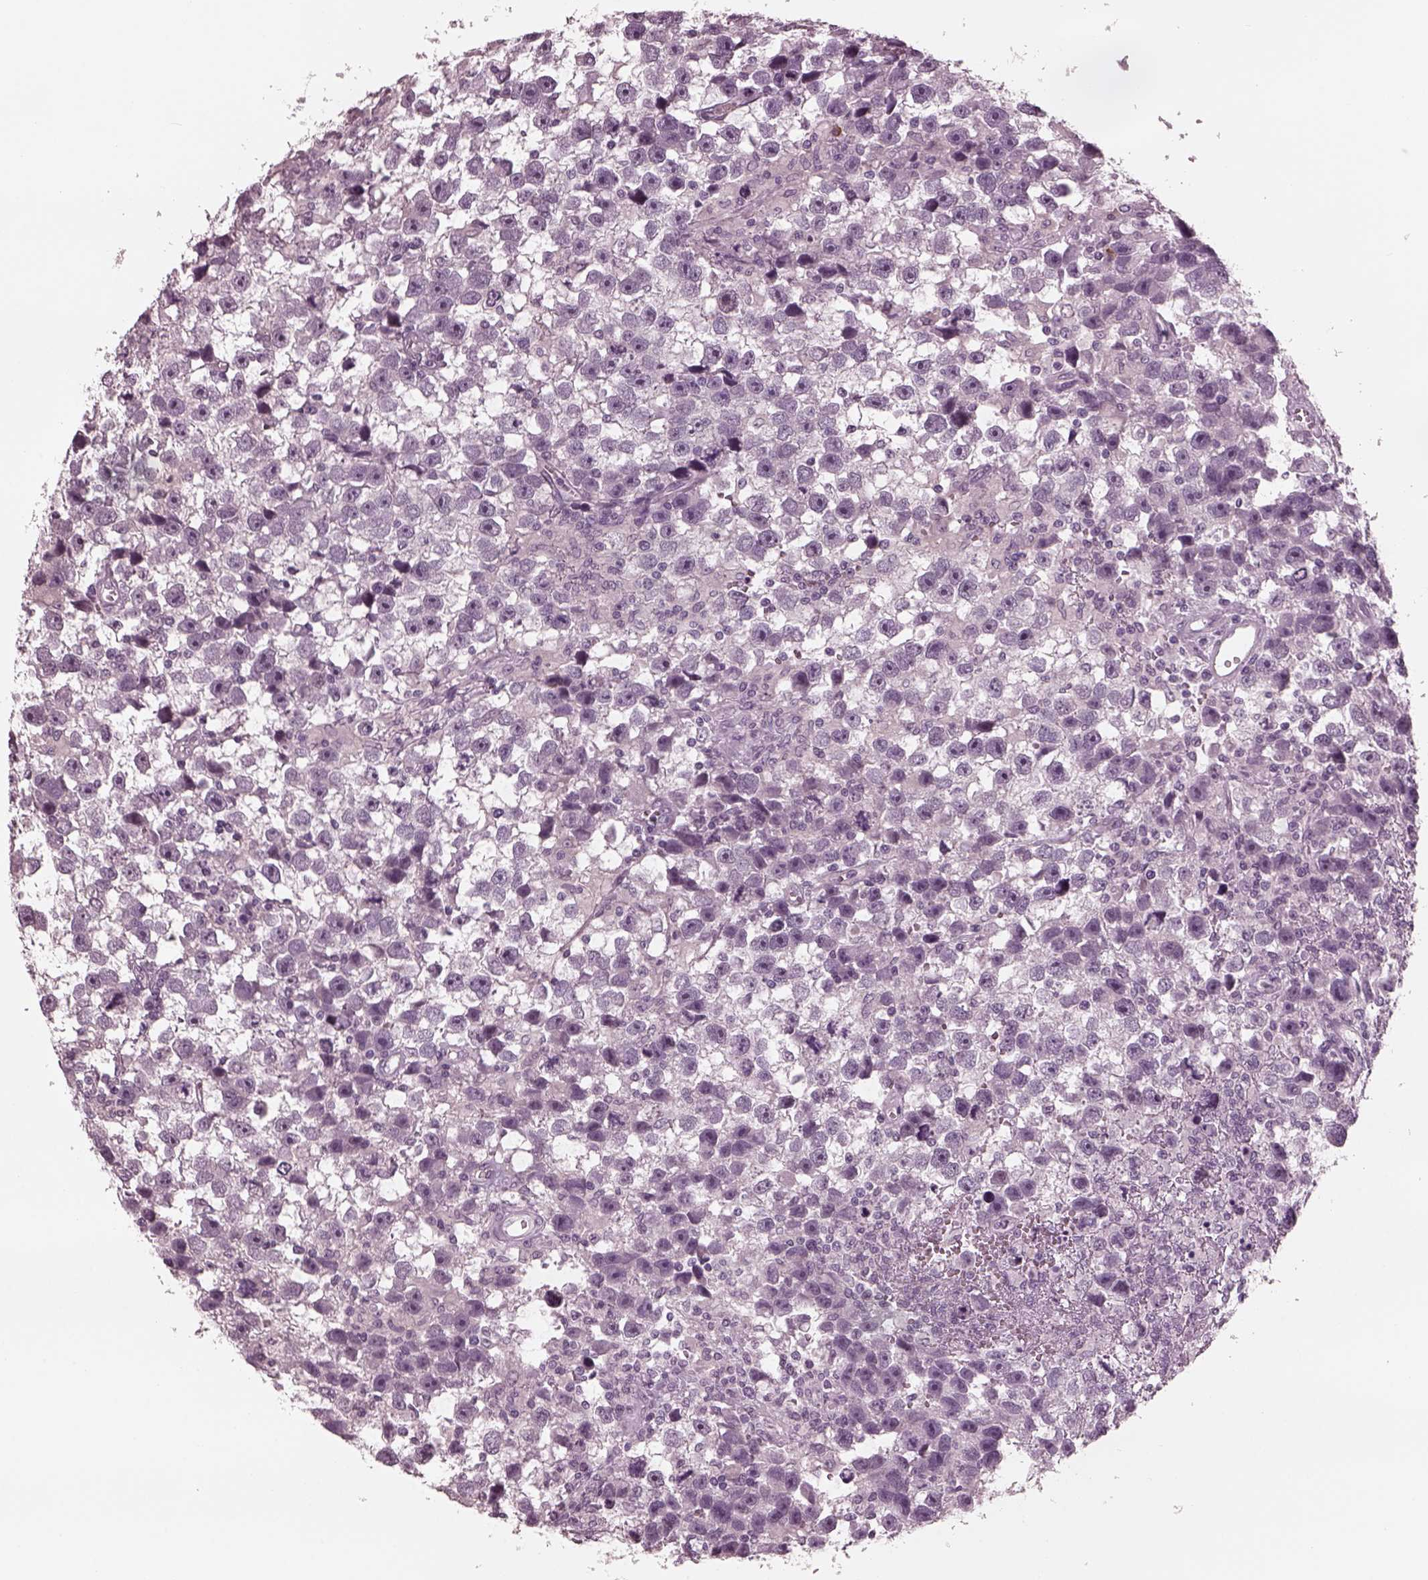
{"staining": {"intensity": "negative", "quantity": "none", "location": "none"}, "tissue": "testis cancer", "cell_type": "Tumor cells", "image_type": "cancer", "snomed": [{"axis": "morphology", "description": "Seminoma, NOS"}, {"axis": "topography", "description": "Testis"}], "caption": "Tumor cells are negative for protein expression in human testis cancer.", "gene": "YY2", "patient": {"sex": "male", "age": 43}}